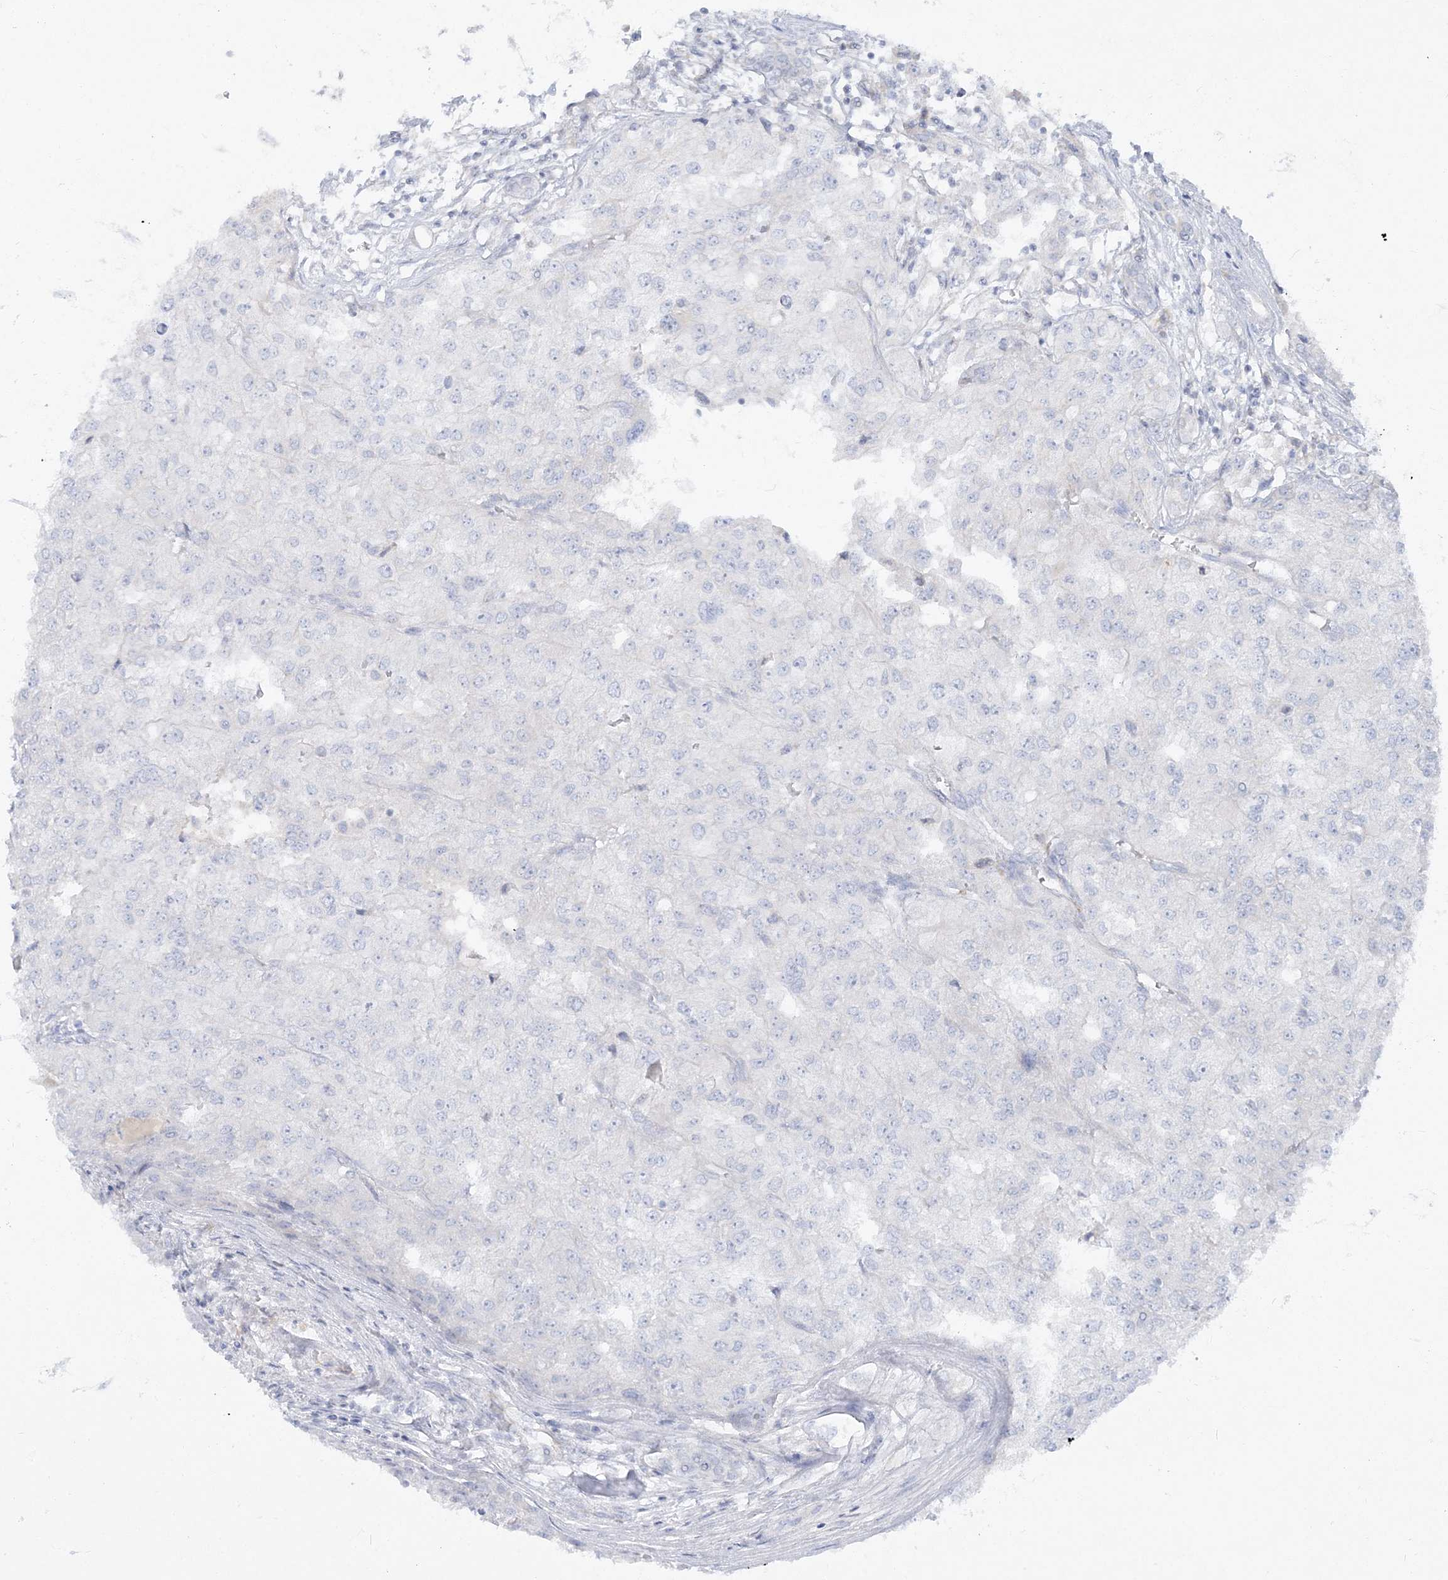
{"staining": {"intensity": "negative", "quantity": "none", "location": "none"}, "tissue": "renal cancer", "cell_type": "Tumor cells", "image_type": "cancer", "snomed": [{"axis": "morphology", "description": "Adenocarcinoma, NOS"}, {"axis": "topography", "description": "Kidney"}], "caption": "An image of human renal adenocarcinoma is negative for staining in tumor cells. (DAB (3,3'-diaminobenzidine) IHC, high magnification).", "gene": "GPAT2", "patient": {"sex": "female", "age": 54}}